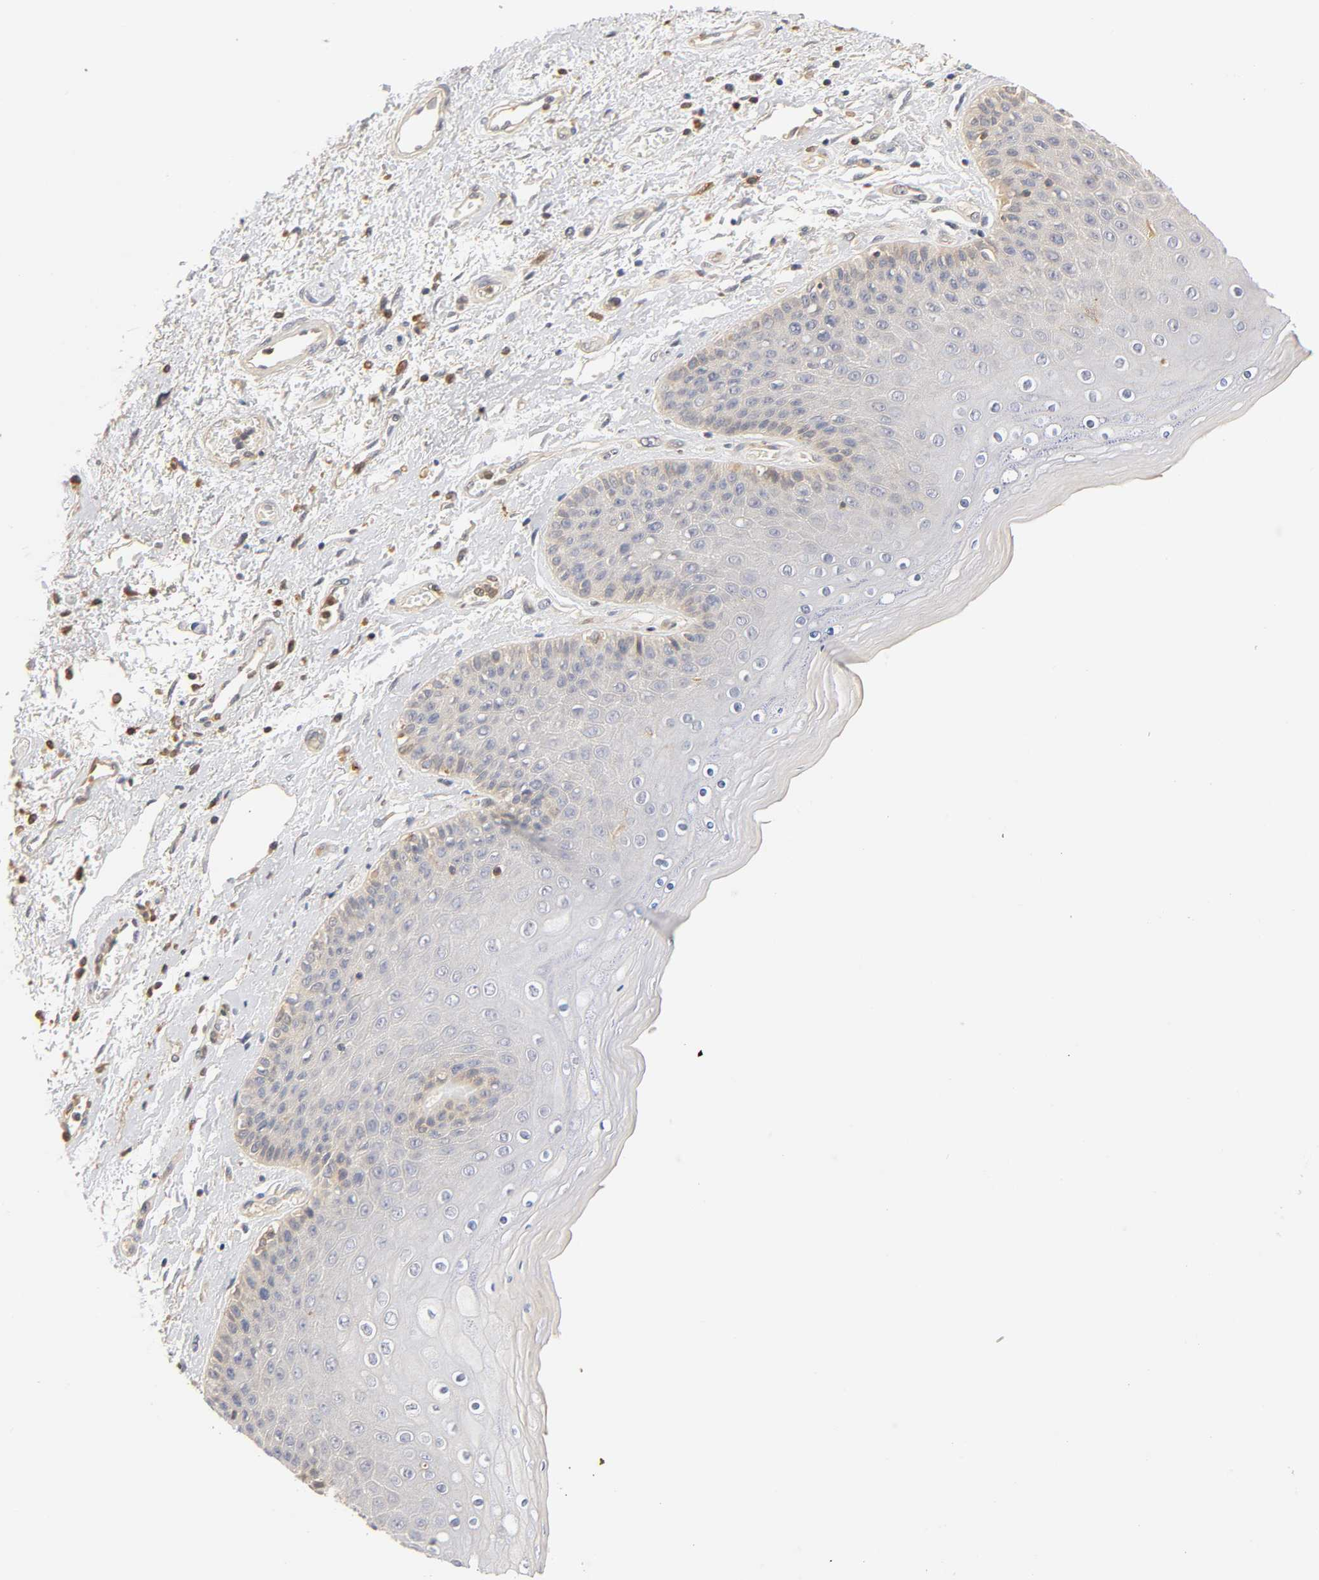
{"staining": {"intensity": "weak", "quantity": "<25%", "location": "cytoplasmic/membranous"}, "tissue": "skin", "cell_type": "Epidermal cells", "image_type": "normal", "snomed": [{"axis": "morphology", "description": "Normal tissue, NOS"}, {"axis": "topography", "description": "Anal"}], "caption": "The photomicrograph reveals no significant staining in epidermal cells of skin. (Stains: DAB immunohistochemistry with hematoxylin counter stain, Microscopy: brightfield microscopy at high magnification).", "gene": "RHOA", "patient": {"sex": "female", "age": 46}}